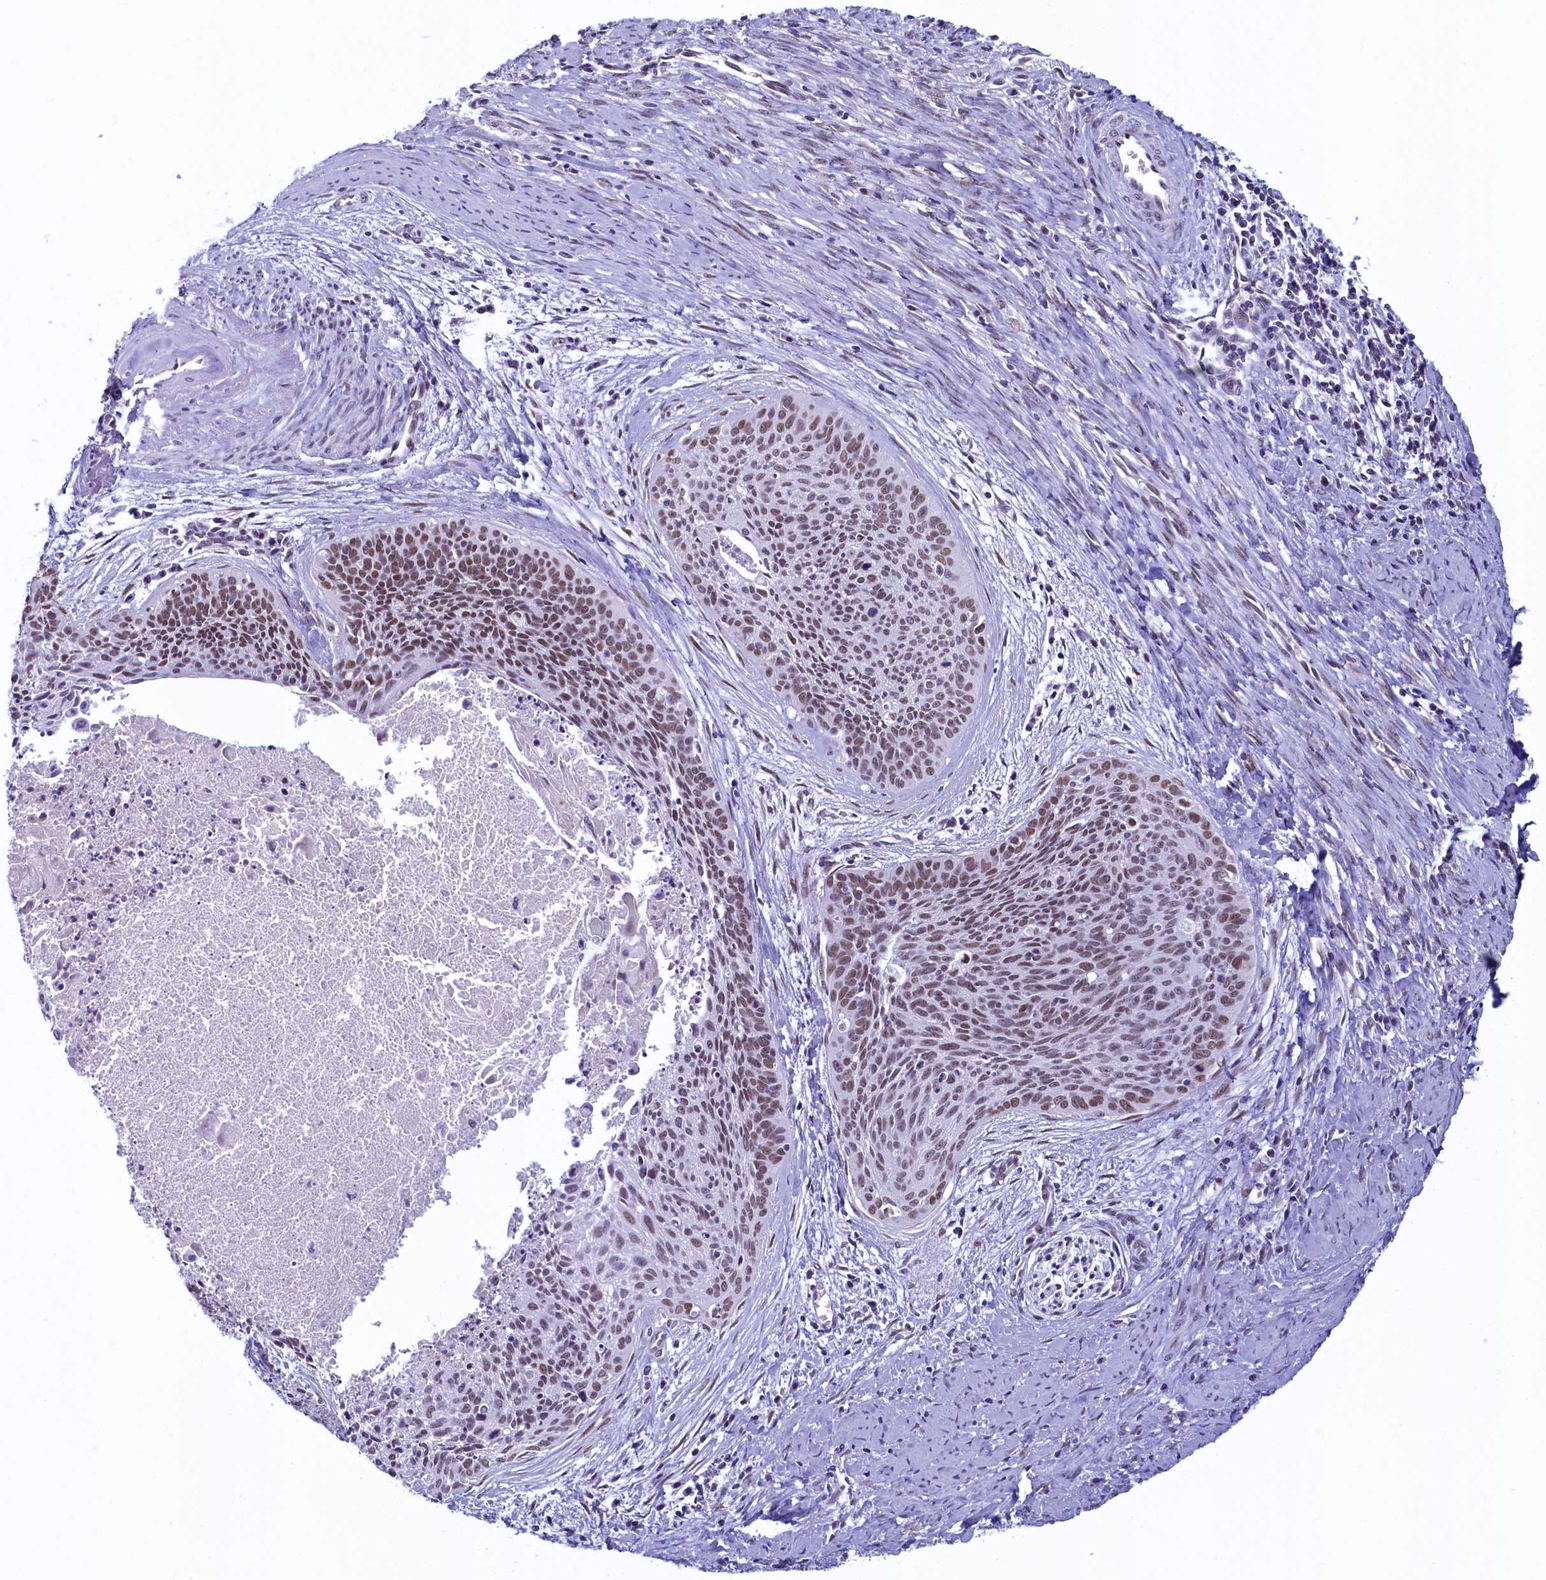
{"staining": {"intensity": "moderate", "quantity": ">75%", "location": "nuclear"}, "tissue": "cervical cancer", "cell_type": "Tumor cells", "image_type": "cancer", "snomed": [{"axis": "morphology", "description": "Squamous cell carcinoma, NOS"}, {"axis": "topography", "description": "Cervix"}], "caption": "Immunohistochemistry (IHC) micrograph of human cervical cancer (squamous cell carcinoma) stained for a protein (brown), which shows medium levels of moderate nuclear positivity in about >75% of tumor cells.", "gene": "SUGP2", "patient": {"sex": "female", "age": 55}}